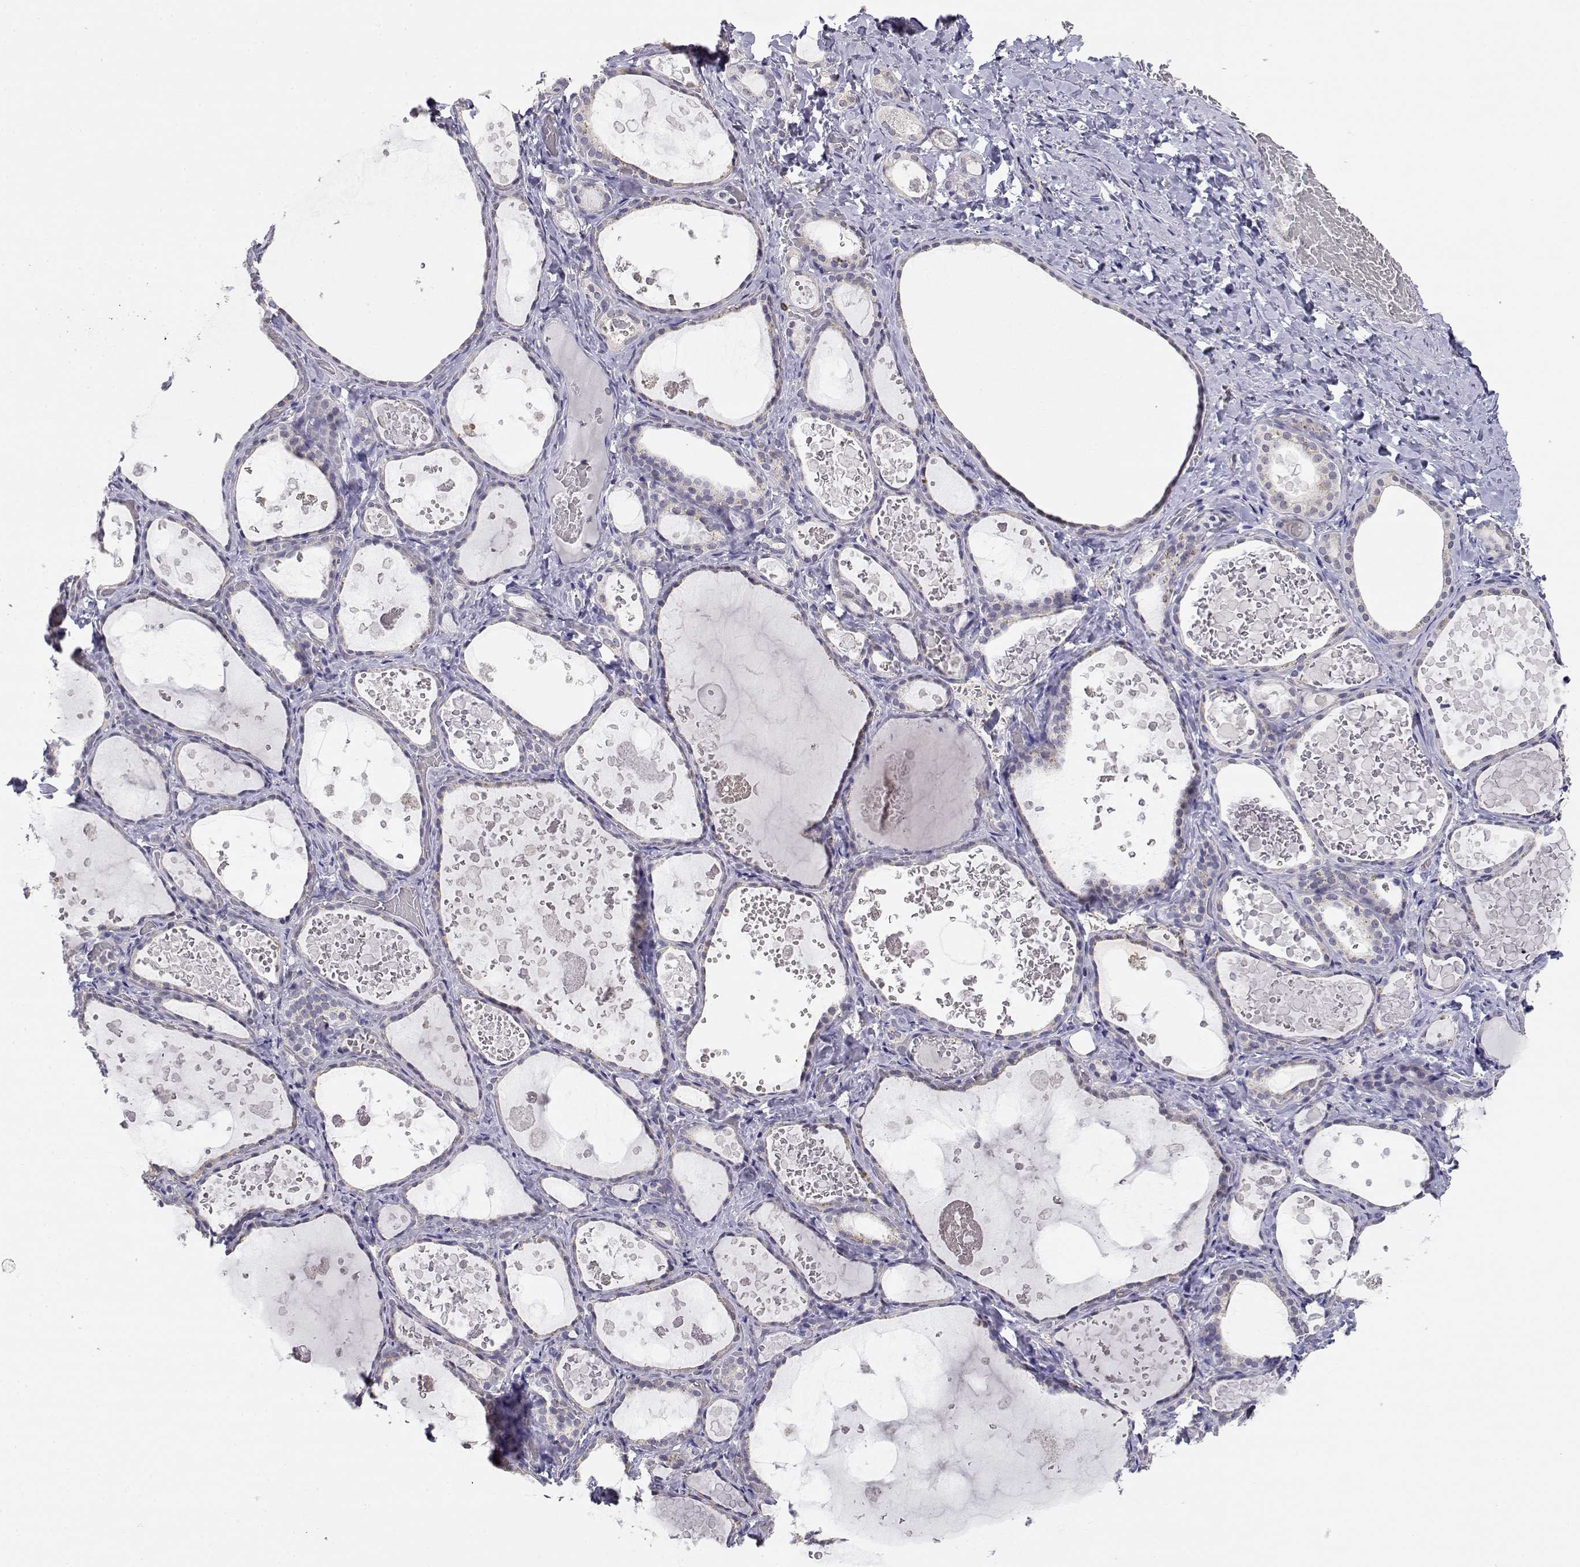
{"staining": {"intensity": "negative", "quantity": "none", "location": "none"}, "tissue": "thyroid gland", "cell_type": "Glandular cells", "image_type": "normal", "snomed": [{"axis": "morphology", "description": "Normal tissue, NOS"}, {"axis": "topography", "description": "Thyroid gland"}], "caption": "DAB immunohistochemical staining of benign thyroid gland shows no significant positivity in glandular cells. (Brightfield microscopy of DAB immunohistochemistry at high magnification).", "gene": "ADA", "patient": {"sex": "female", "age": 56}}